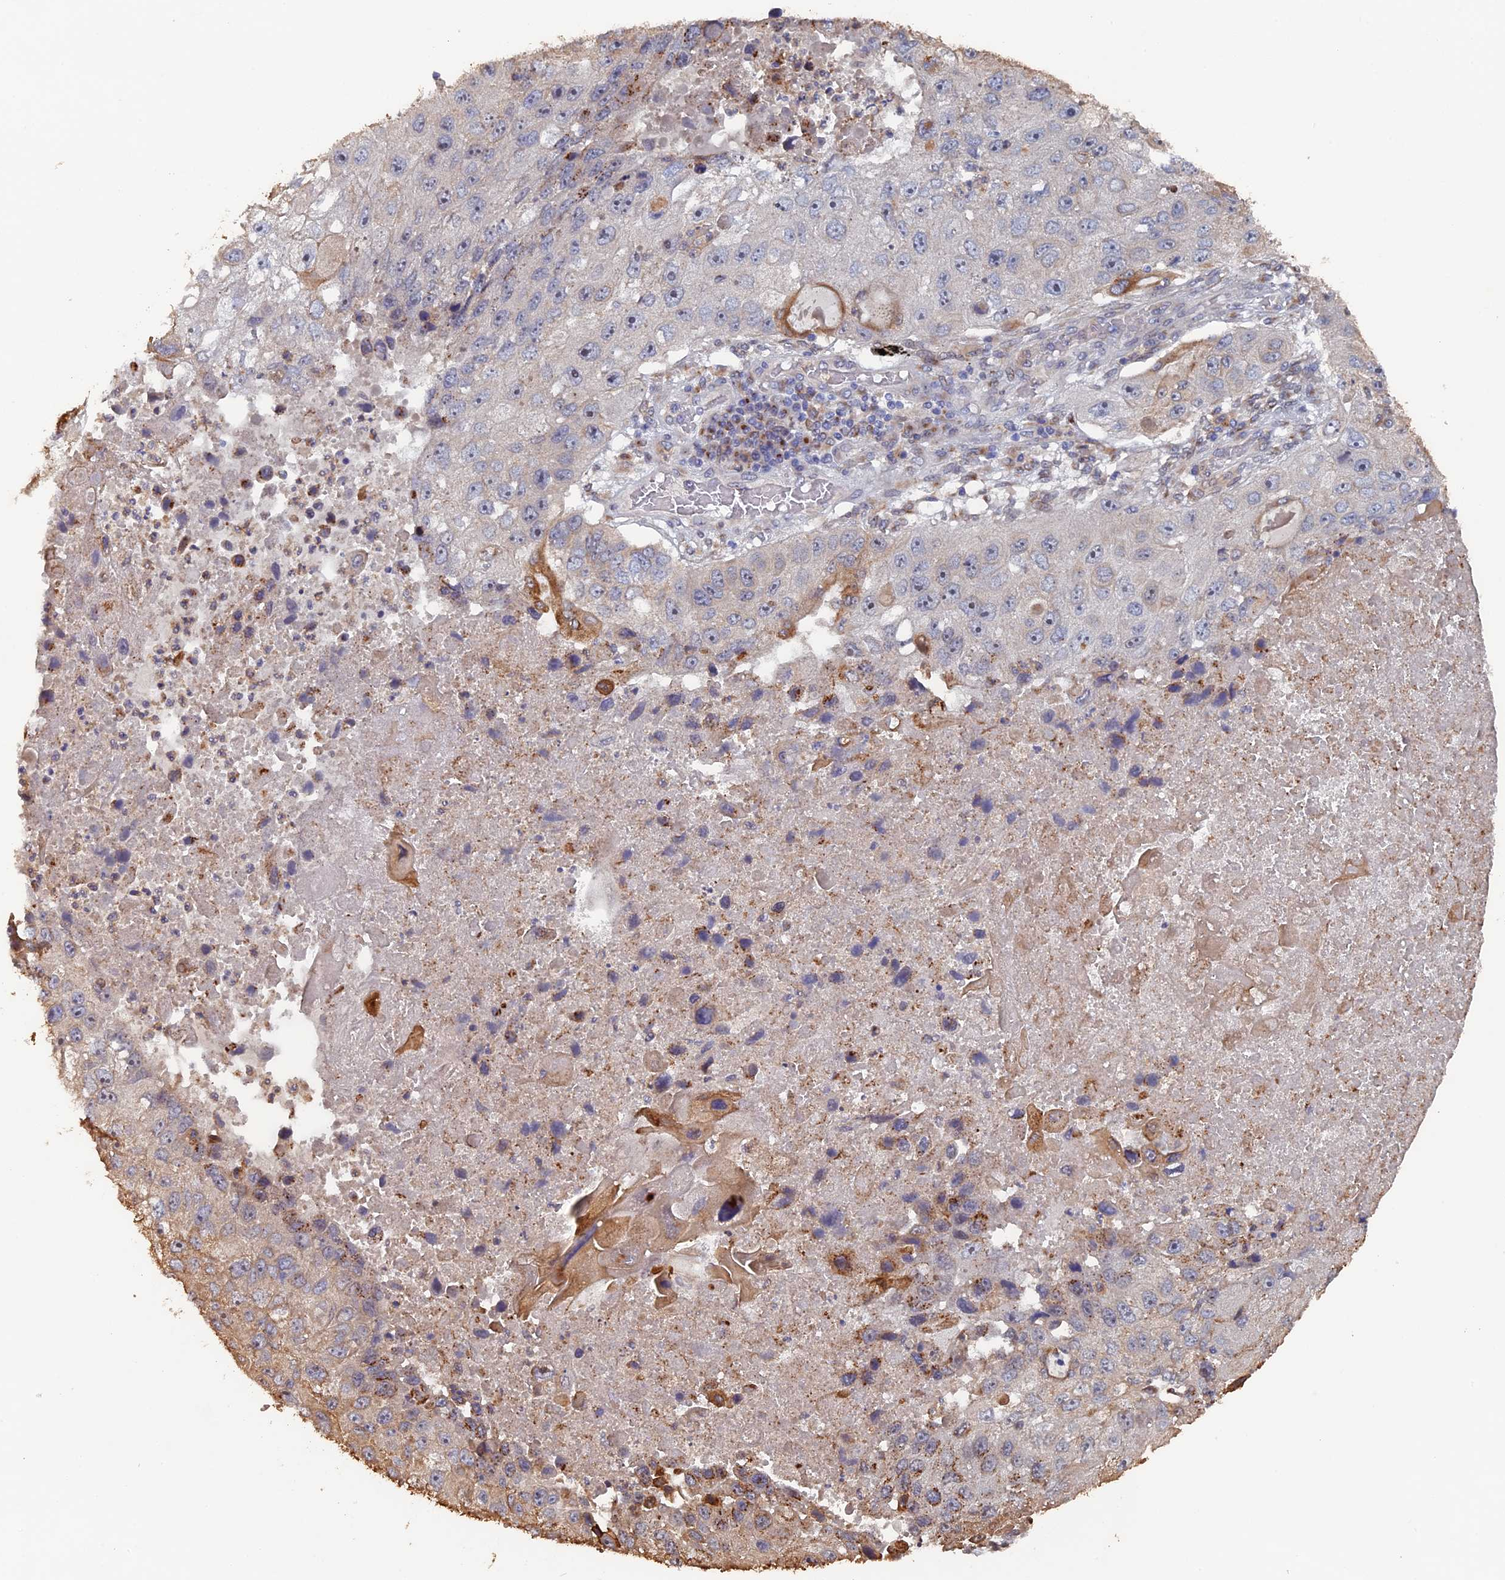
{"staining": {"intensity": "negative", "quantity": "none", "location": "none"}, "tissue": "lung cancer", "cell_type": "Tumor cells", "image_type": "cancer", "snomed": [{"axis": "morphology", "description": "Squamous cell carcinoma, NOS"}, {"axis": "topography", "description": "Lung"}], "caption": "Photomicrograph shows no significant protein staining in tumor cells of squamous cell carcinoma (lung).", "gene": "VPS37C", "patient": {"sex": "male", "age": 61}}